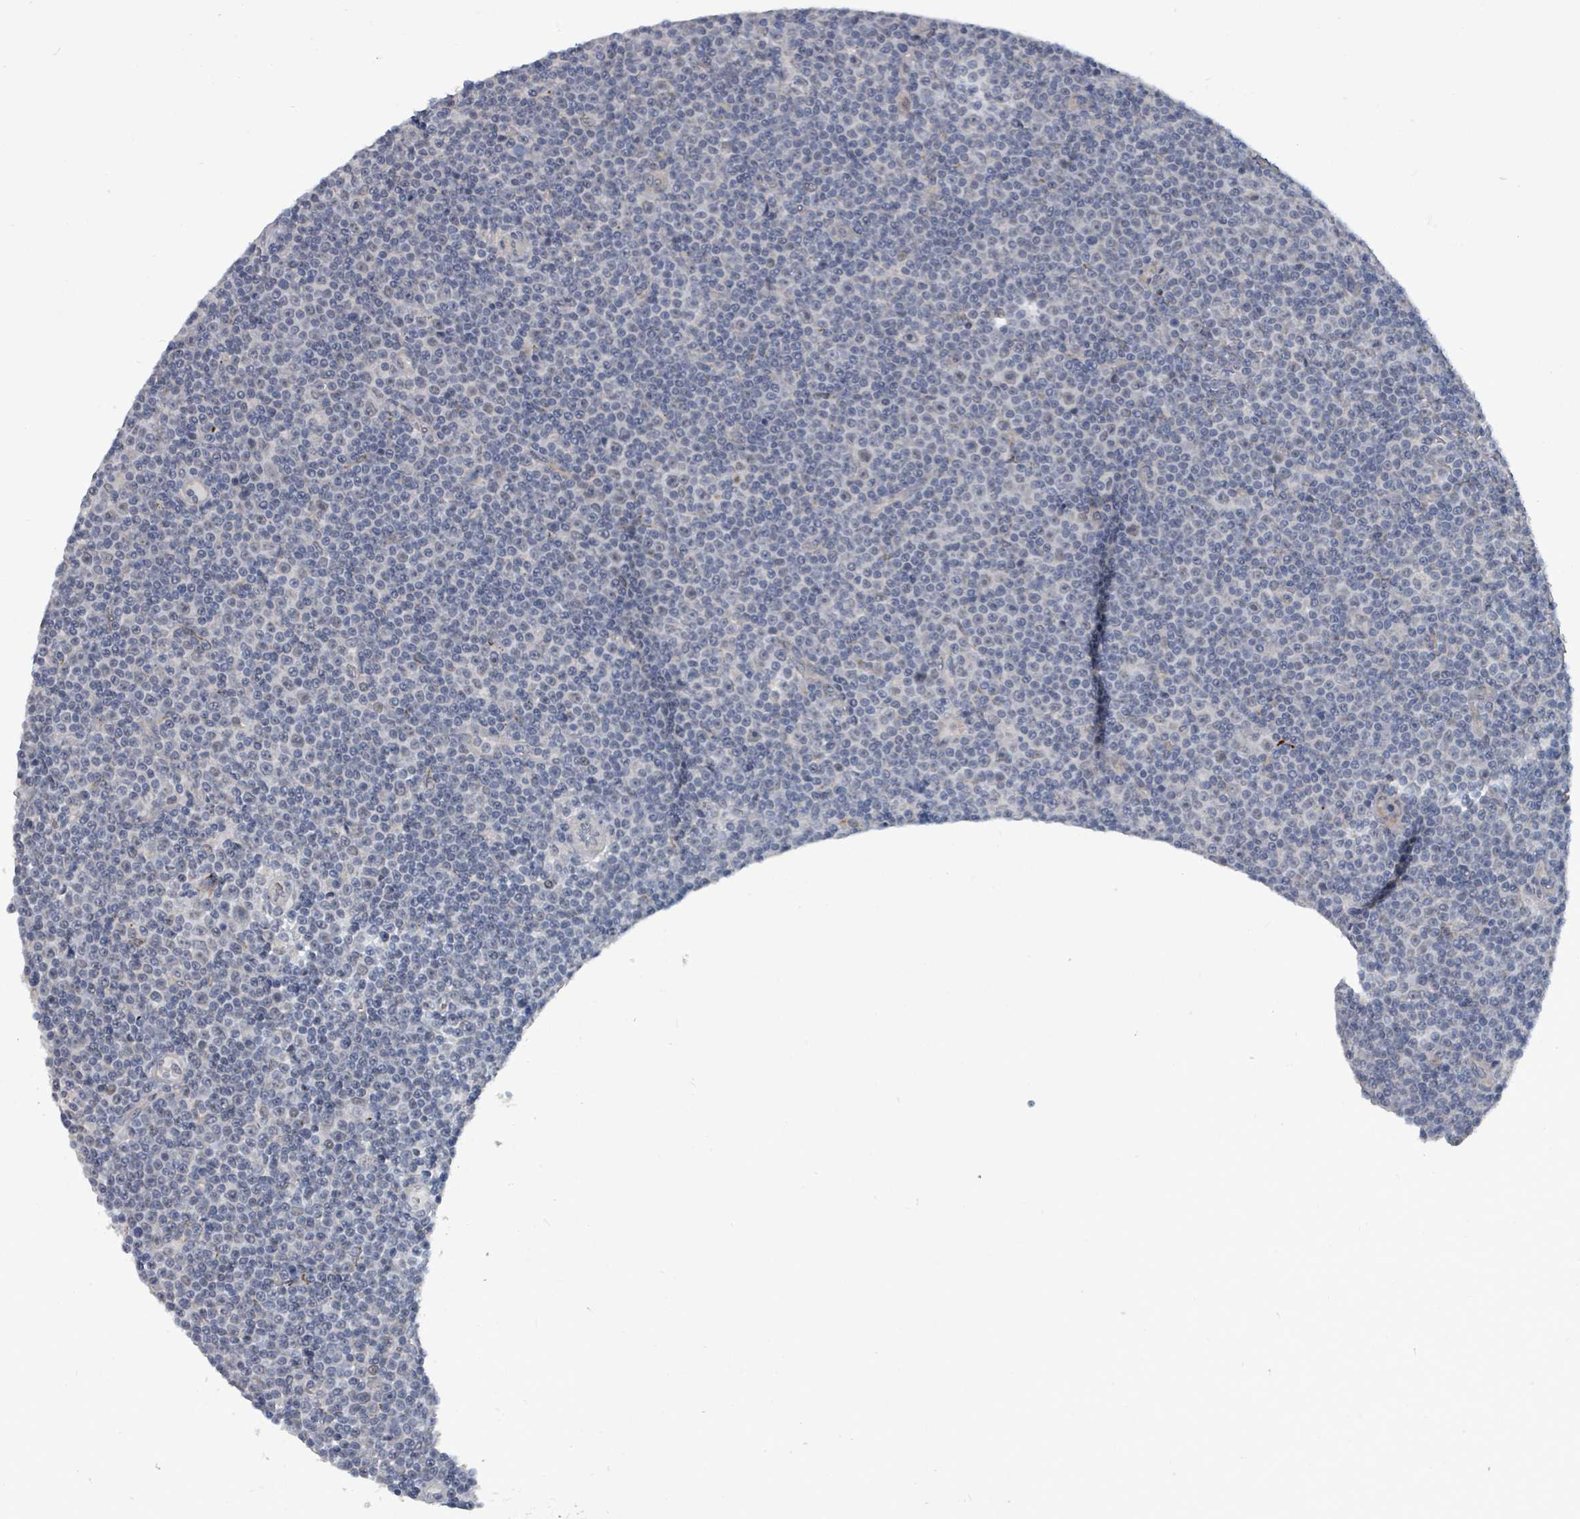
{"staining": {"intensity": "negative", "quantity": "none", "location": "none"}, "tissue": "lymphoma", "cell_type": "Tumor cells", "image_type": "cancer", "snomed": [{"axis": "morphology", "description": "Malignant lymphoma, non-Hodgkin's type, Low grade"}, {"axis": "topography", "description": "Lymph node"}], "caption": "Immunohistochemical staining of human lymphoma shows no significant positivity in tumor cells.", "gene": "TRDMT1", "patient": {"sex": "female", "age": 67}}